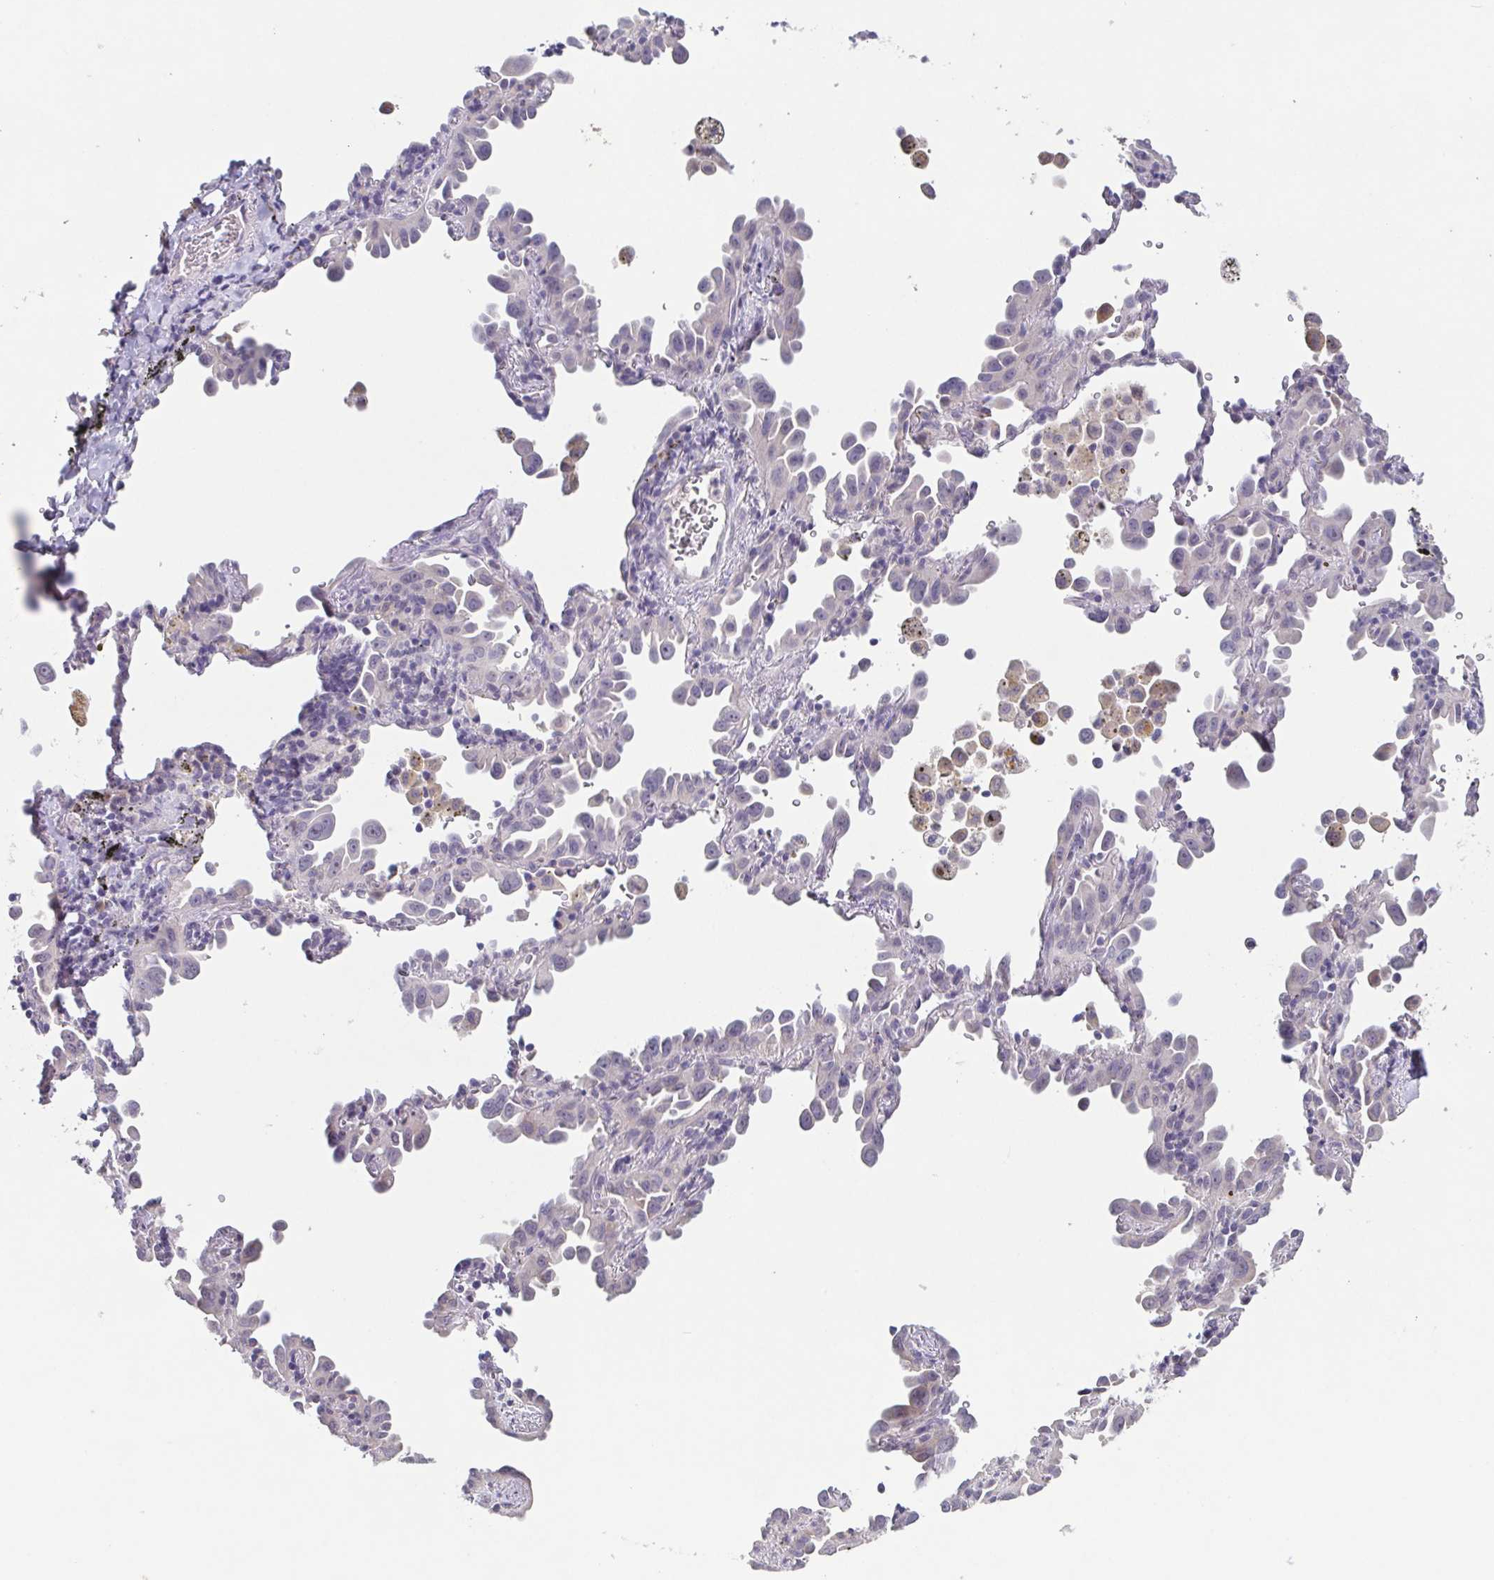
{"staining": {"intensity": "negative", "quantity": "none", "location": "none"}, "tissue": "lung cancer", "cell_type": "Tumor cells", "image_type": "cancer", "snomed": [{"axis": "morphology", "description": "Adenocarcinoma, NOS"}, {"axis": "topography", "description": "Lung"}], "caption": "This is a photomicrograph of IHC staining of lung cancer (adenocarcinoma), which shows no staining in tumor cells.", "gene": "GHRL", "patient": {"sex": "male", "age": 68}}